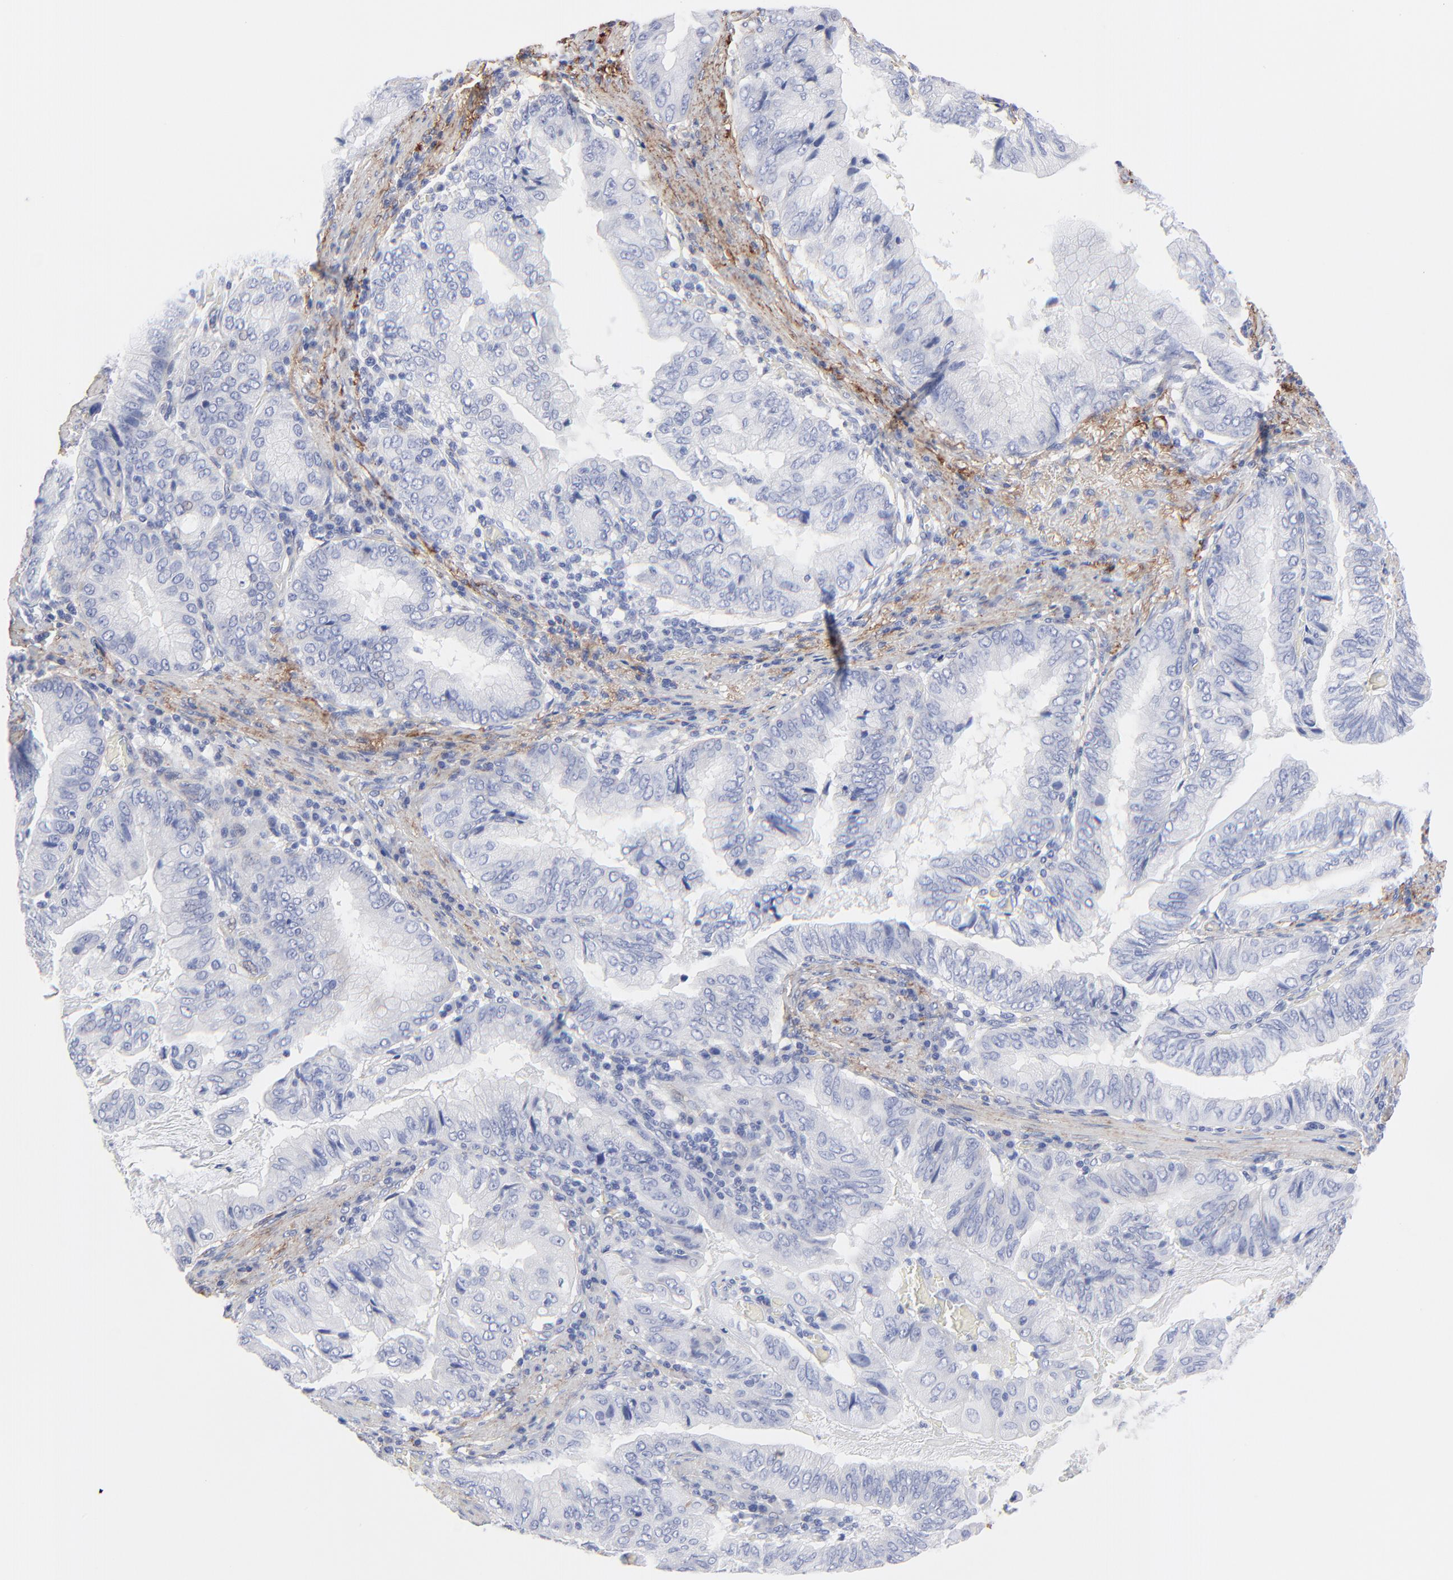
{"staining": {"intensity": "negative", "quantity": "none", "location": "none"}, "tissue": "stomach cancer", "cell_type": "Tumor cells", "image_type": "cancer", "snomed": [{"axis": "morphology", "description": "Adenocarcinoma, NOS"}, {"axis": "topography", "description": "Stomach, upper"}], "caption": "Immunohistochemistry (IHC) image of stomach cancer (adenocarcinoma) stained for a protein (brown), which reveals no expression in tumor cells. Nuclei are stained in blue.", "gene": "FBLN2", "patient": {"sex": "male", "age": 80}}